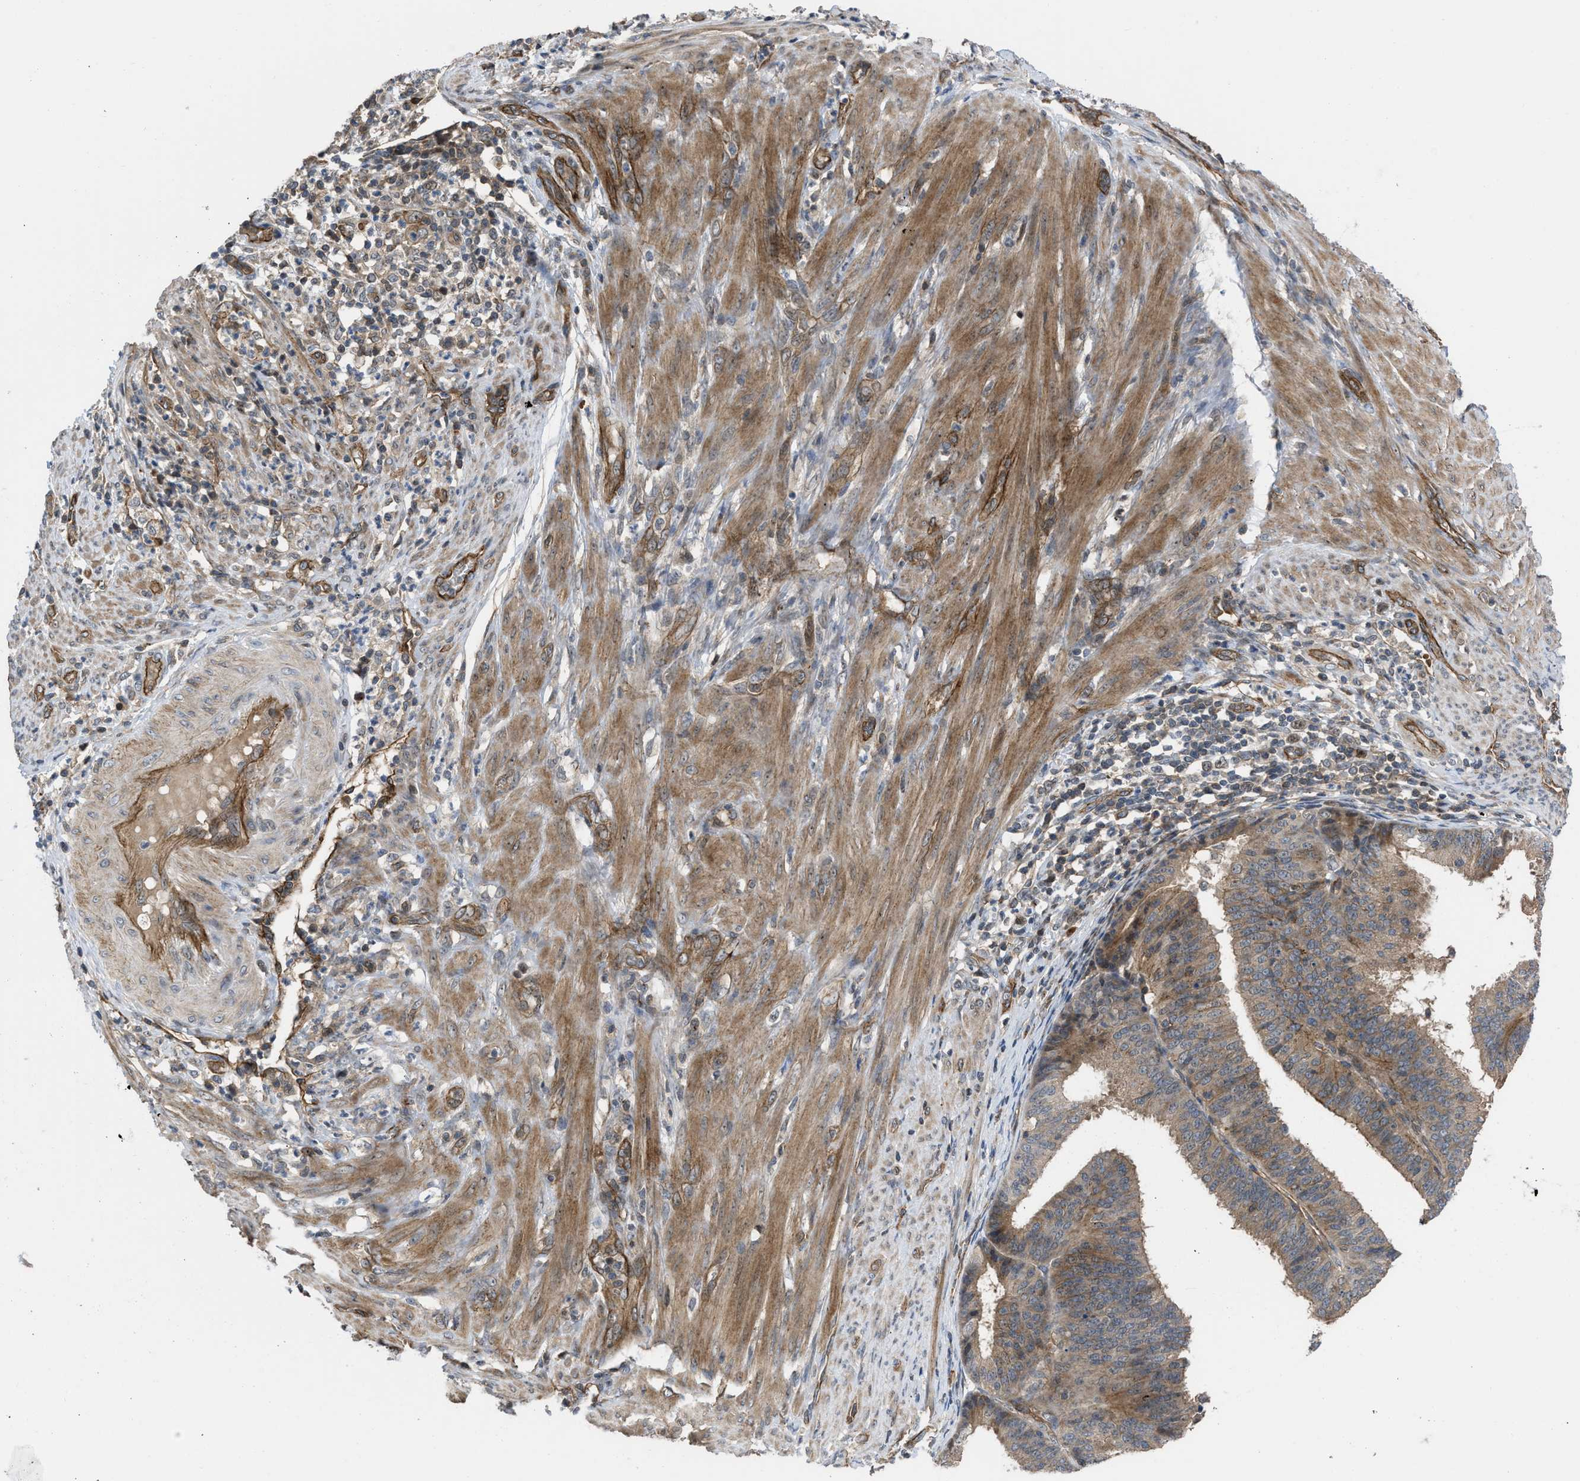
{"staining": {"intensity": "moderate", "quantity": ">75%", "location": "cytoplasmic/membranous"}, "tissue": "endometrial cancer", "cell_type": "Tumor cells", "image_type": "cancer", "snomed": [{"axis": "morphology", "description": "Adenocarcinoma, NOS"}, {"axis": "topography", "description": "Endometrium"}], "caption": "Immunohistochemistry (IHC) histopathology image of neoplastic tissue: human endometrial cancer (adenocarcinoma) stained using immunohistochemistry demonstrates medium levels of moderate protein expression localized specifically in the cytoplasmic/membranous of tumor cells, appearing as a cytoplasmic/membranous brown color.", "gene": "GPATCH2L", "patient": {"sex": "female", "age": 70}}